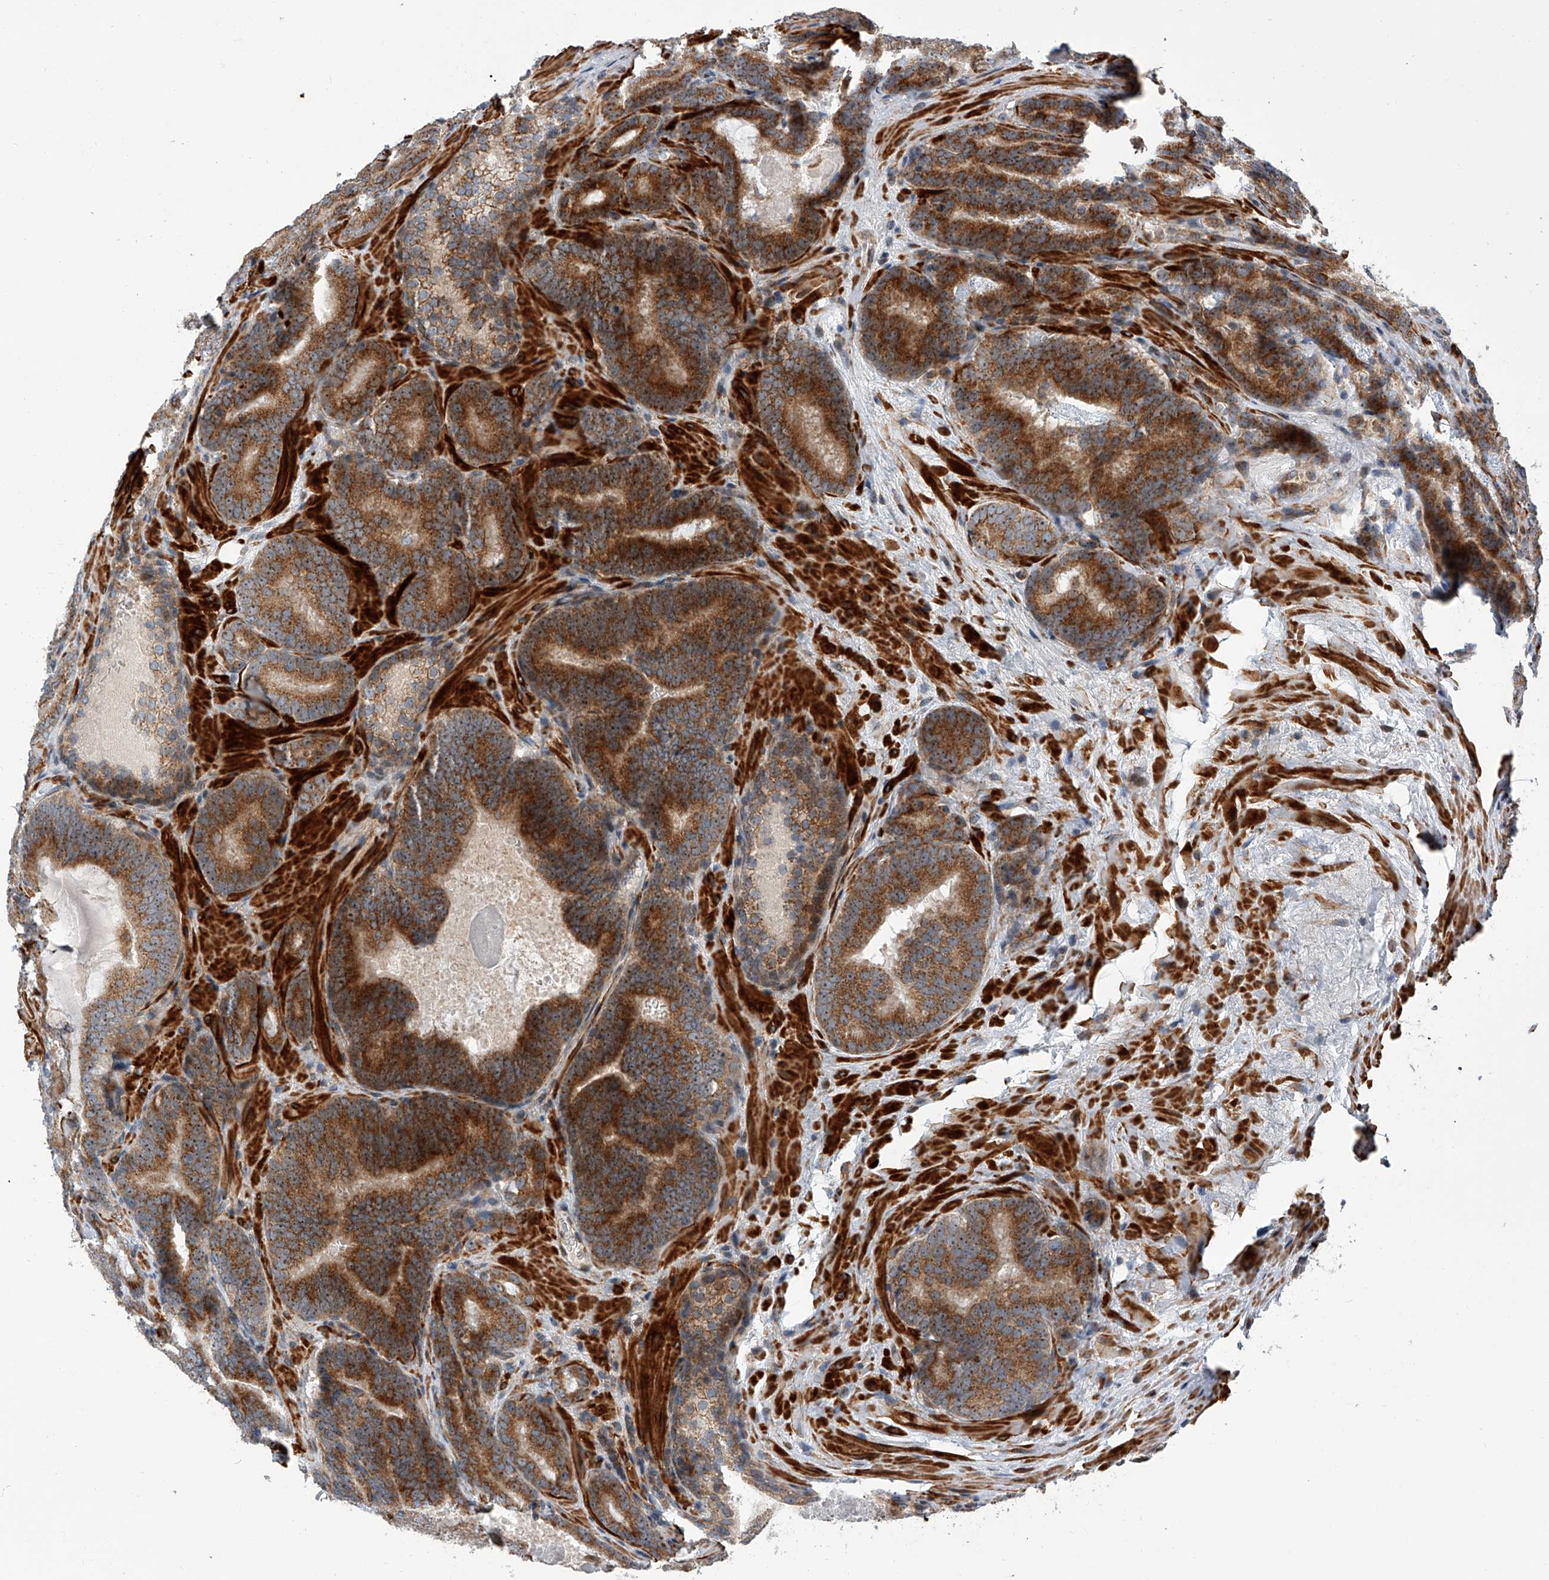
{"staining": {"intensity": "strong", "quantity": ">75%", "location": "cytoplasmic/membranous"}, "tissue": "prostate cancer", "cell_type": "Tumor cells", "image_type": "cancer", "snomed": [{"axis": "morphology", "description": "Adenocarcinoma, High grade"}, {"axis": "topography", "description": "Prostate"}], "caption": "Protein positivity by immunohistochemistry exhibits strong cytoplasmic/membranous expression in about >75% of tumor cells in prostate adenocarcinoma (high-grade). (Stains: DAB (3,3'-diaminobenzidine) in brown, nuclei in blue, Microscopy: brightfield microscopy at high magnification).", "gene": "DLGAP2", "patient": {"sex": "male", "age": 66}}